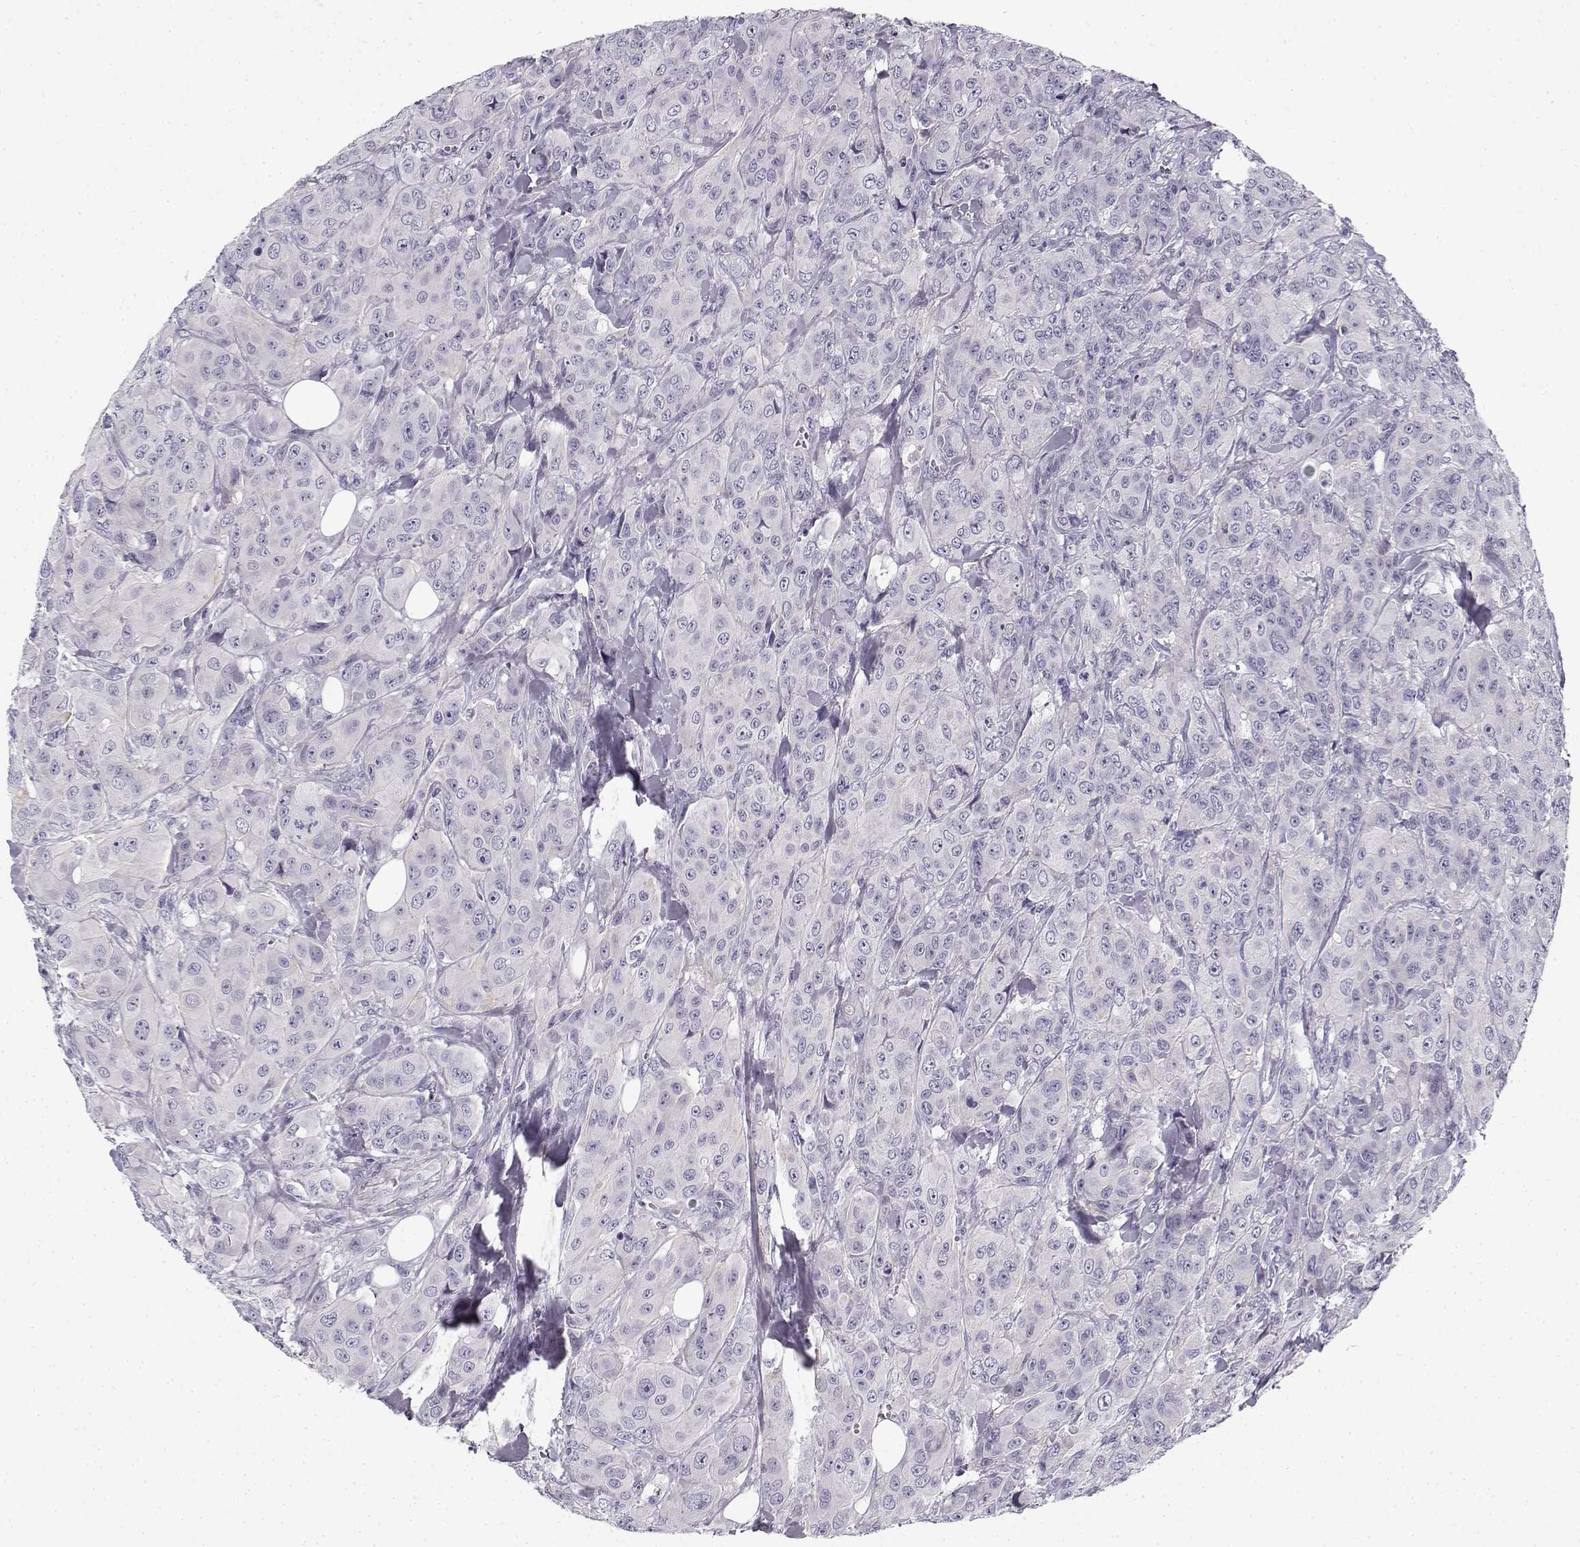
{"staining": {"intensity": "negative", "quantity": "none", "location": "none"}, "tissue": "breast cancer", "cell_type": "Tumor cells", "image_type": "cancer", "snomed": [{"axis": "morphology", "description": "Duct carcinoma"}, {"axis": "topography", "description": "Breast"}], "caption": "There is no significant expression in tumor cells of invasive ductal carcinoma (breast).", "gene": "CREB3L3", "patient": {"sex": "female", "age": 43}}